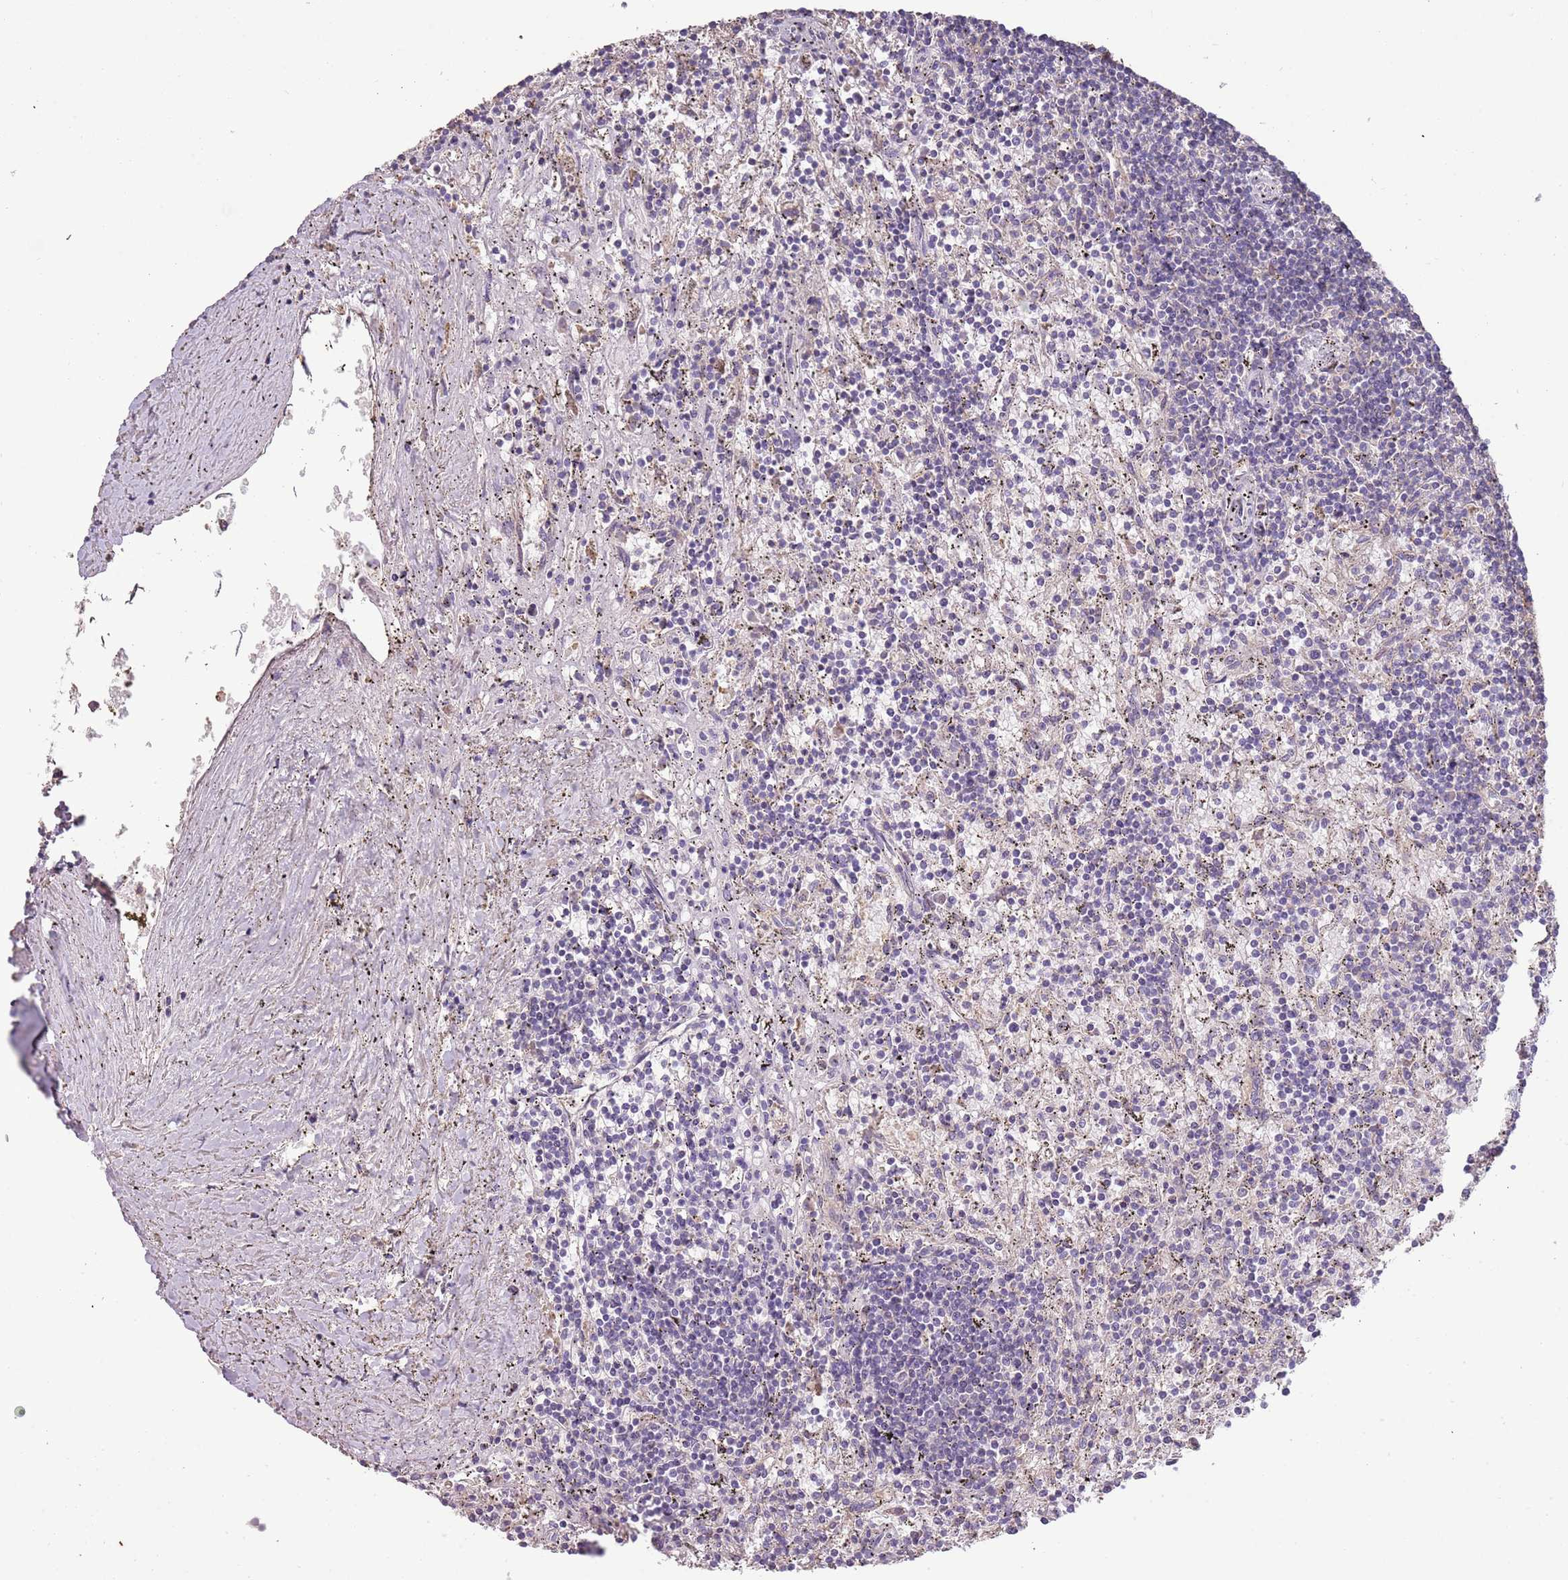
{"staining": {"intensity": "negative", "quantity": "none", "location": "none"}, "tissue": "lymphoma", "cell_type": "Tumor cells", "image_type": "cancer", "snomed": [{"axis": "morphology", "description": "Malignant lymphoma, non-Hodgkin's type, Low grade"}, {"axis": "topography", "description": "Spleen"}], "caption": "Photomicrograph shows no protein positivity in tumor cells of lymphoma tissue.", "gene": "FECH", "patient": {"sex": "male", "age": 76}}